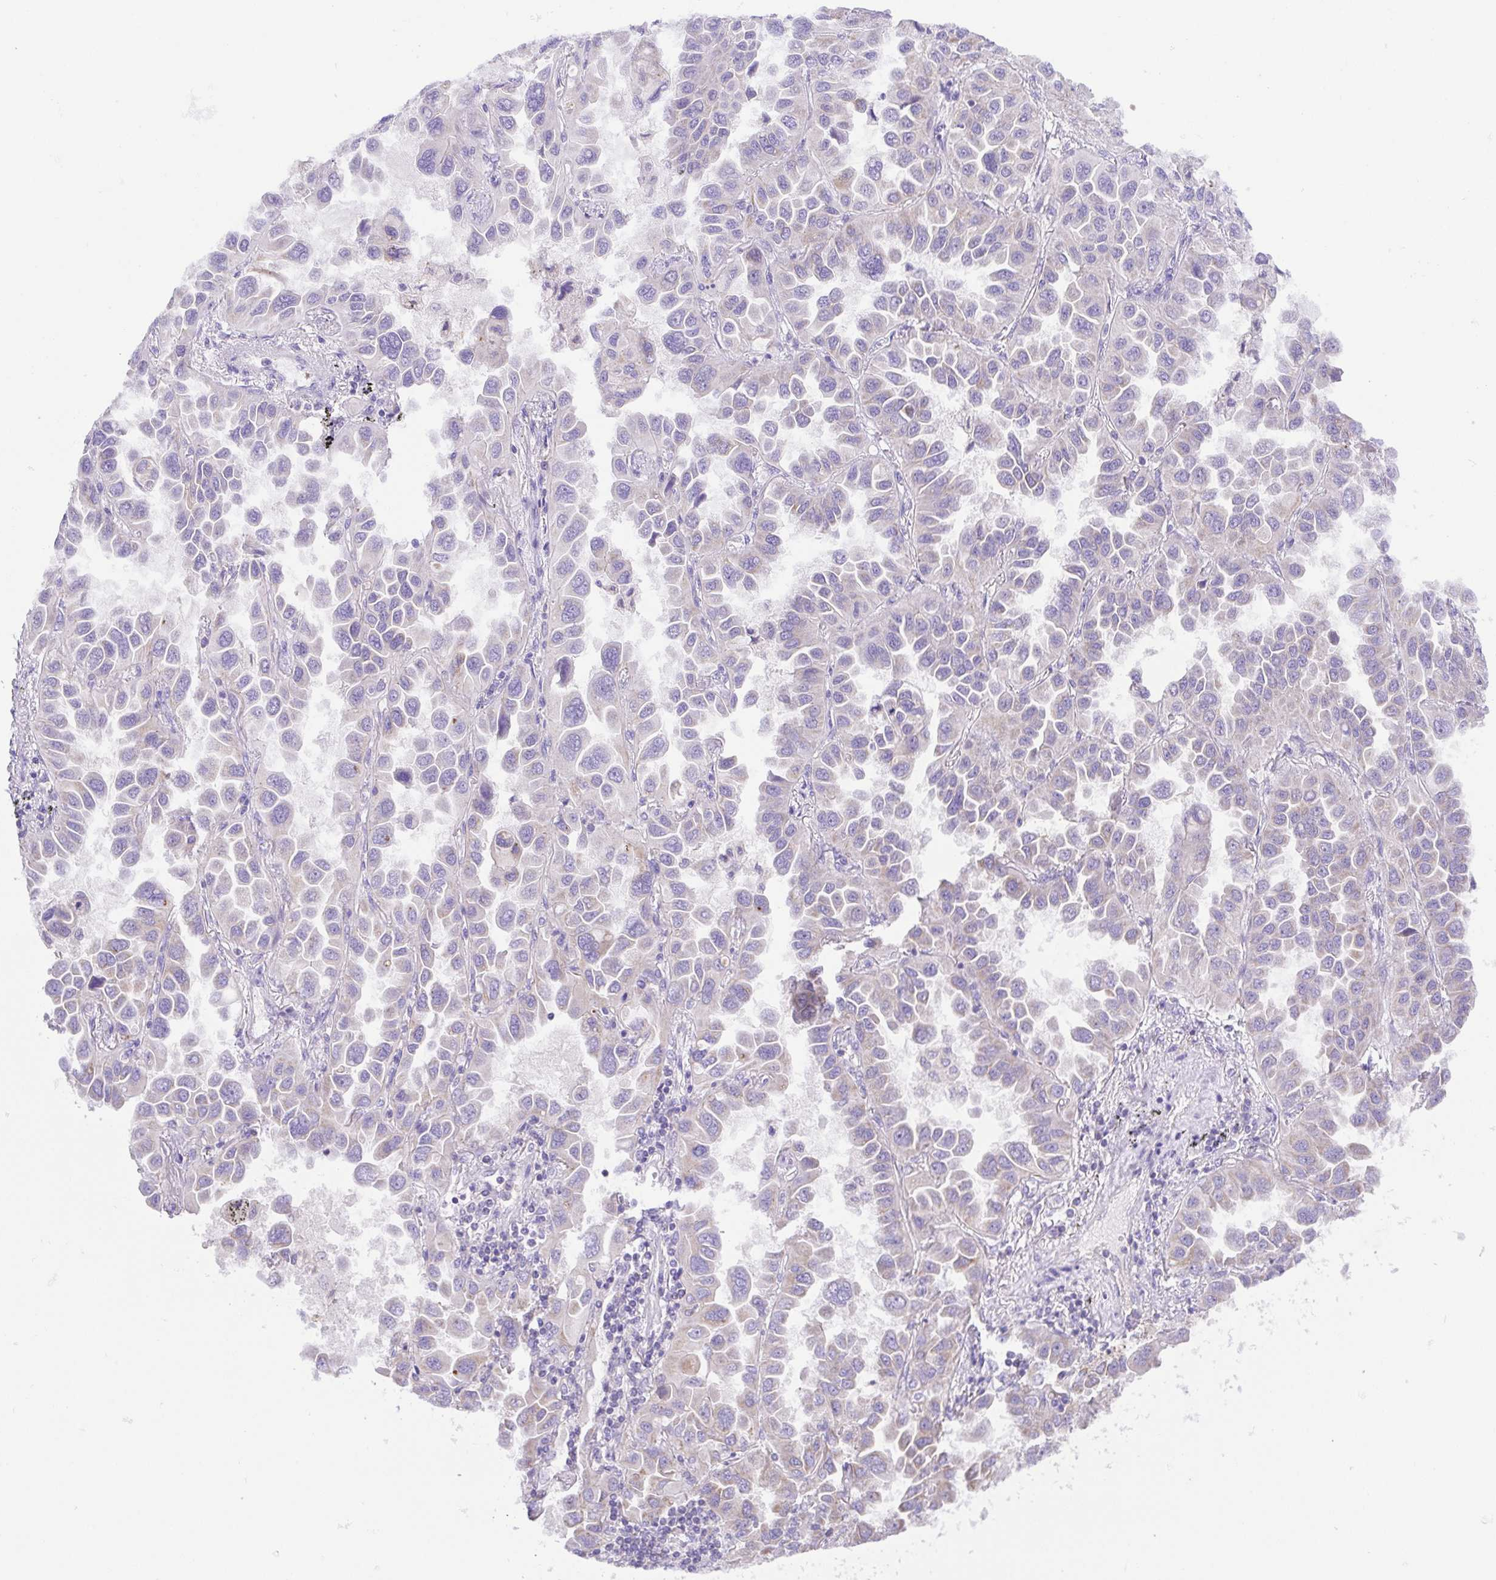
{"staining": {"intensity": "negative", "quantity": "none", "location": "none"}, "tissue": "lung cancer", "cell_type": "Tumor cells", "image_type": "cancer", "snomed": [{"axis": "morphology", "description": "Adenocarcinoma, NOS"}, {"axis": "topography", "description": "Lung"}], "caption": "Protein analysis of lung cancer demonstrates no significant expression in tumor cells.", "gene": "SLC13A1", "patient": {"sex": "male", "age": 64}}